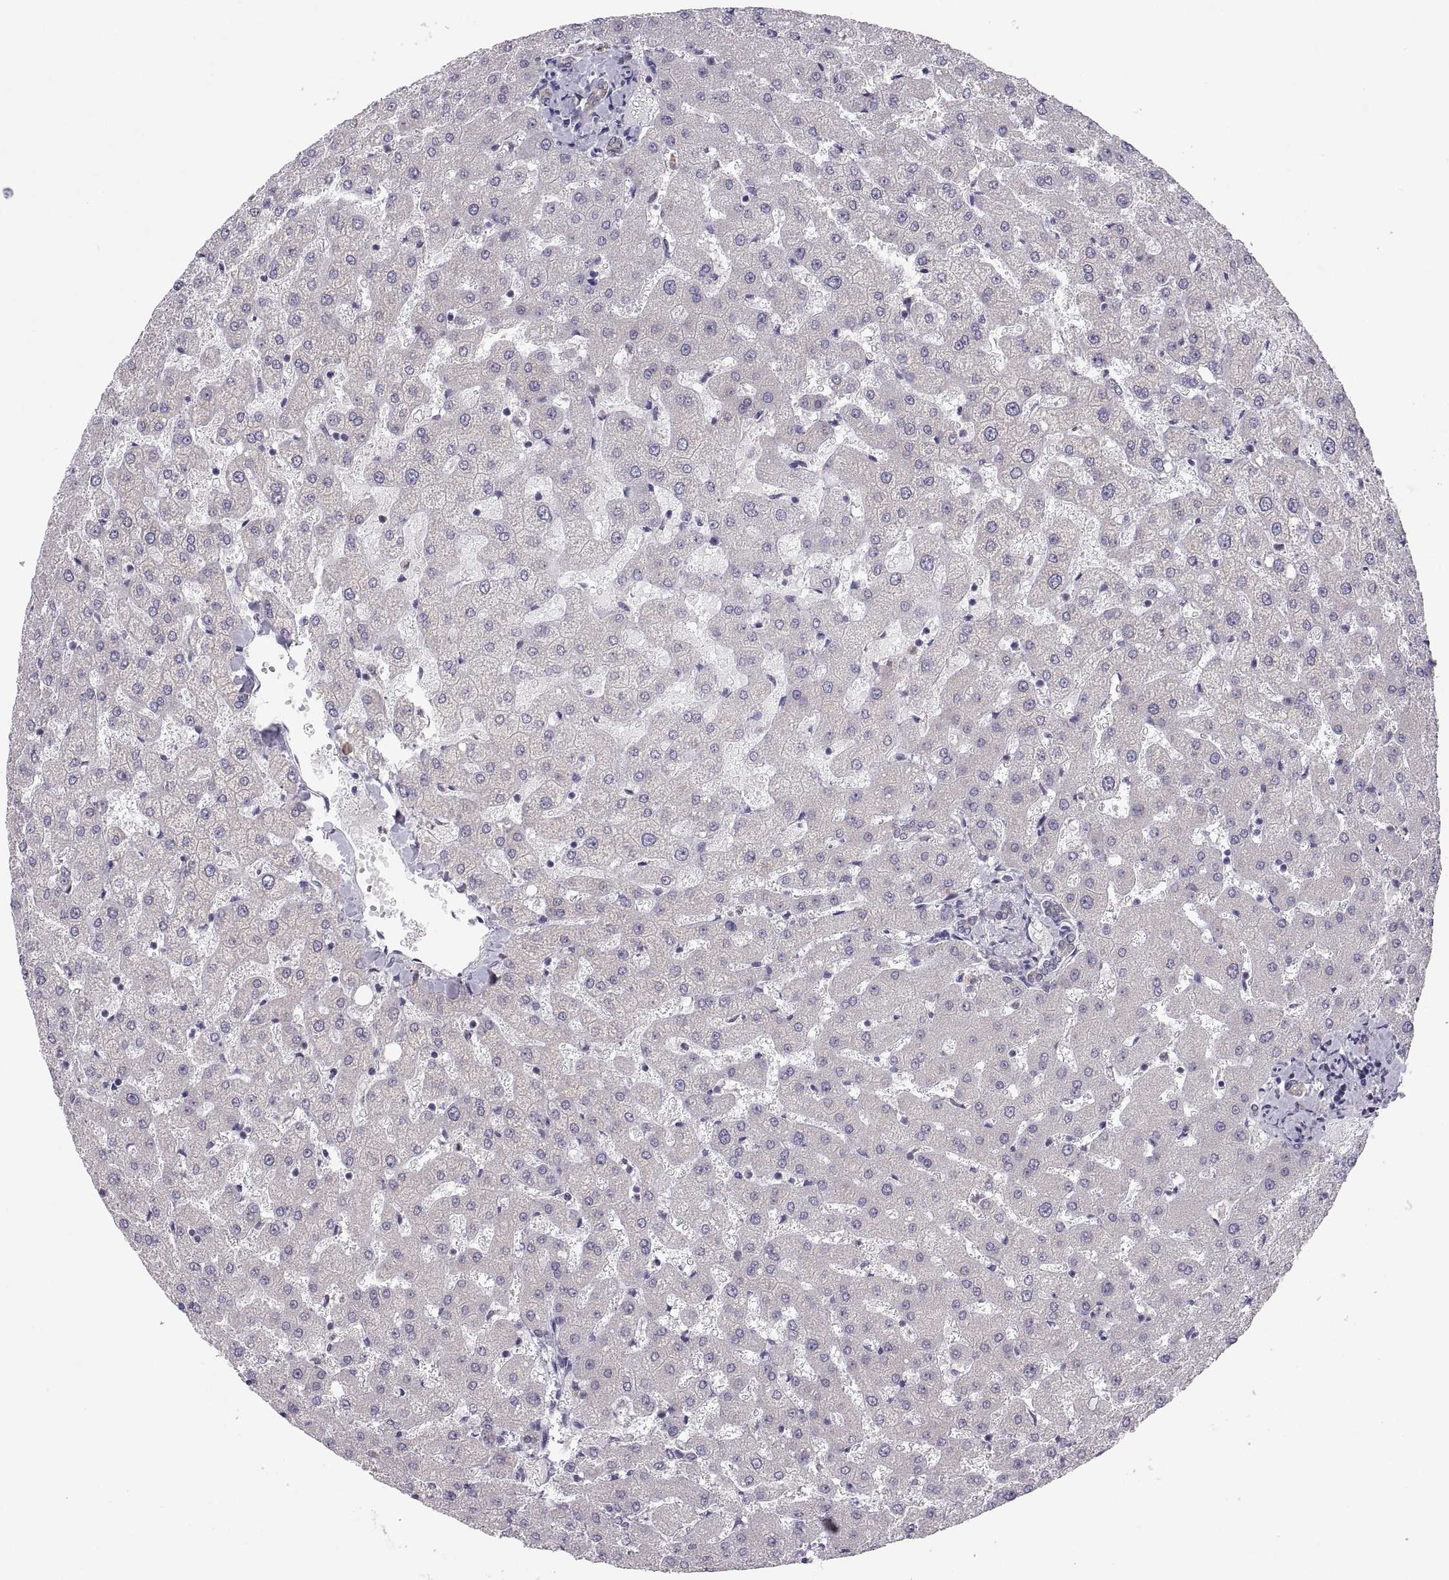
{"staining": {"intensity": "negative", "quantity": "none", "location": "none"}, "tissue": "liver", "cell_type": "Cholangiocytes", "image_type": "normal", "snomed": [{"axis": "morphology", "description": "Normal tissue, NOS"}, {"axis": "topography", "description": "Liver"}], "caption": "IHC of unremarkable human liver demonstrates no positivity in cholangiocytes.", "gene": "ERO1A", "patient": {"sex": "female", "age": 50}}